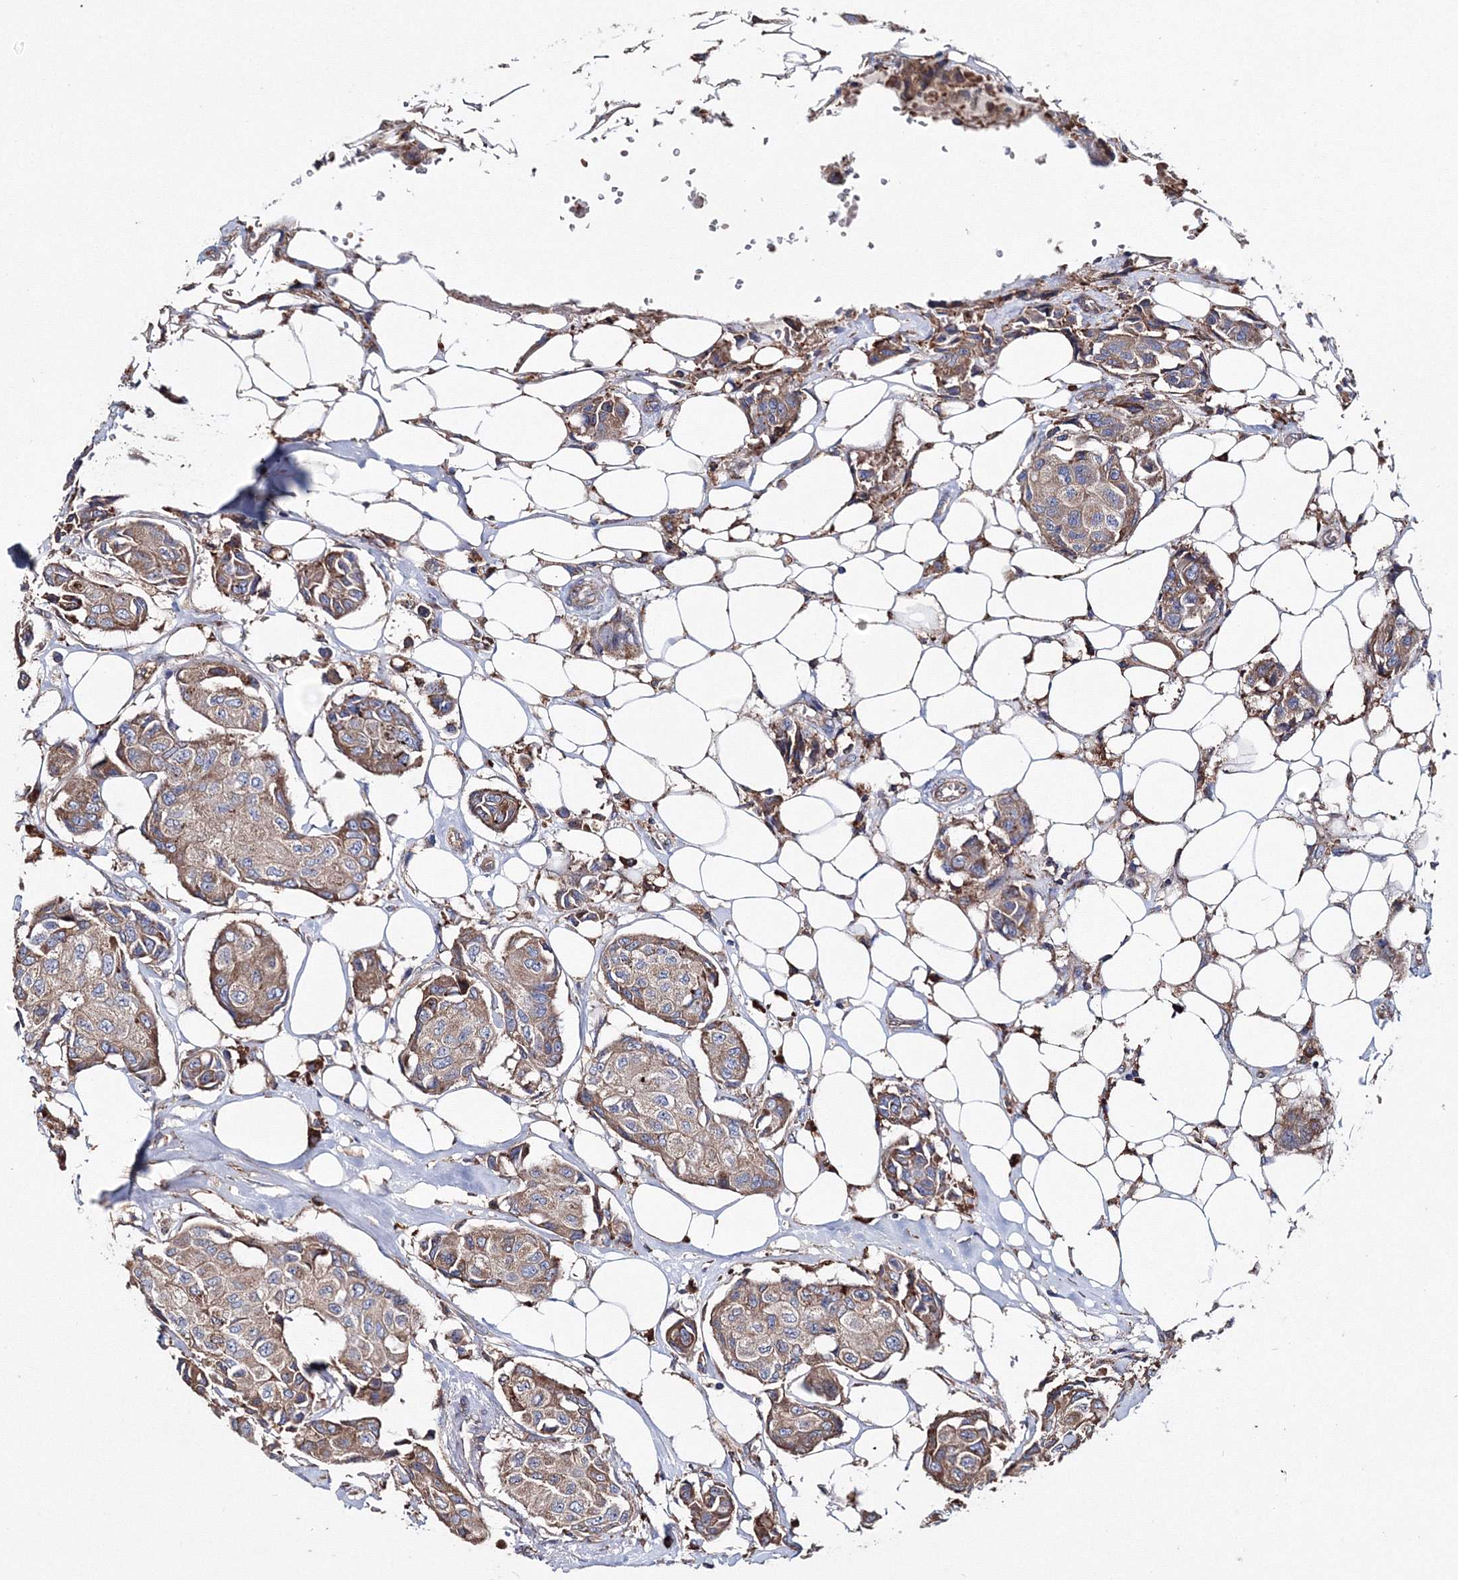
{"staining": {"intensity": "weak", "quantity": ">75%", "location": "cytoplasmic/membranous"}, "tissue": "breast cancer", "cell_type": "Tumor cells", "image_type": "cancer", "snomed": [{"axis": "morphology", "description": "Duct carcinoma"}, {"axis": "topography", "description": "Breast"}], "caption": "A low amount of weak cytoplasmic/membranous staining is present in approximately >75% of tumor cells in breast infiltrating ductal carcinoma tissue.", "gene": "VPS8", "patient": {"sex": "female", "age": 80}}